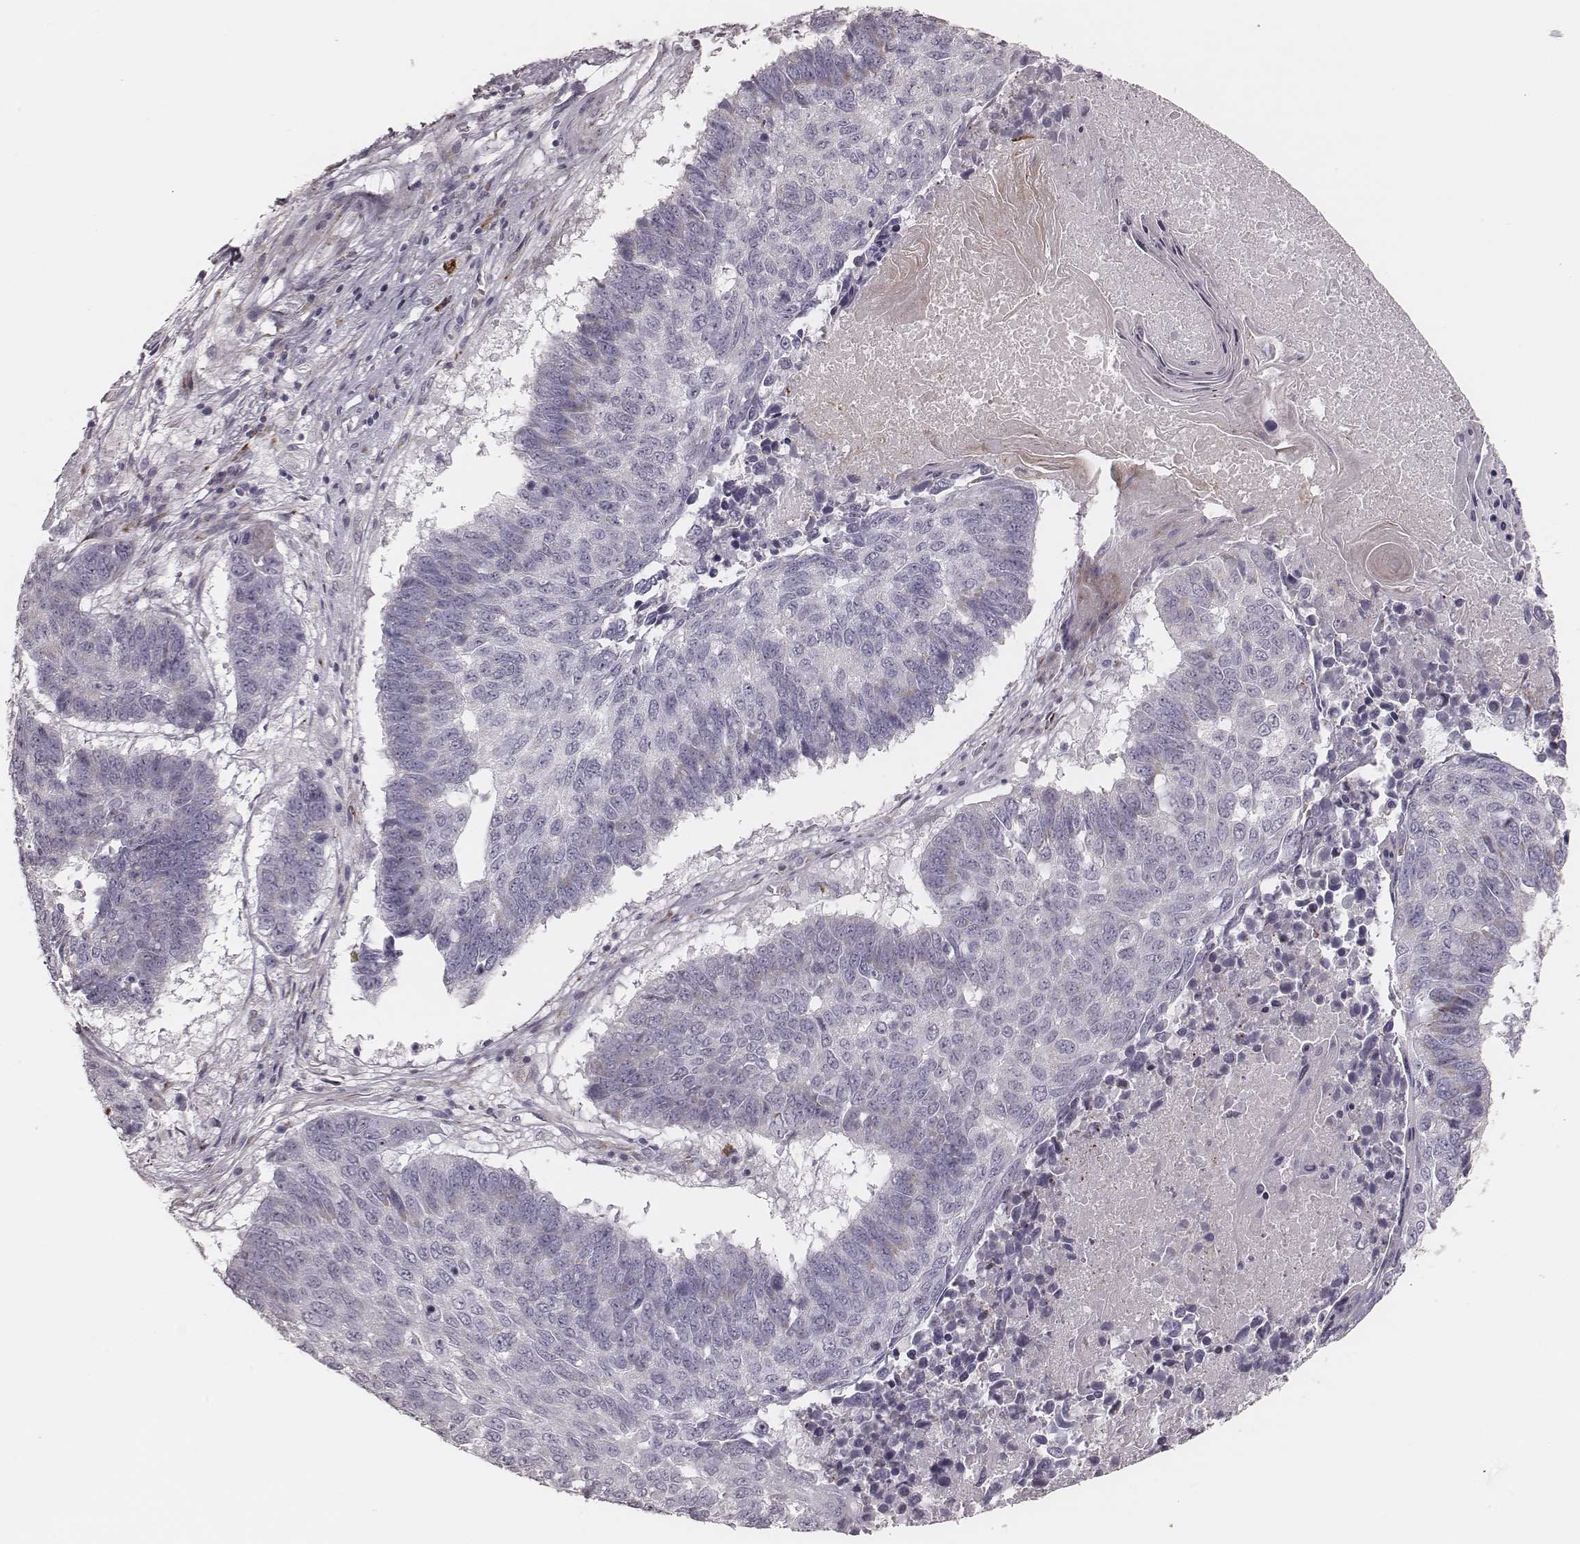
{"staining": {"intensity": "negative", "quantity": "none", "location": "none"}, "tissue": "lung cancer", "cell_type": "Tumor cells", "image_type": "cancer", "snomed": [{"axis": "morphology", "description": "Squamous cell carcinoma, NOS"}, {"axis": "topography", "description": "Lung"}], "caption": "A micrograph of squamous cell carcinoma (lung) stained for a protein shows no brown staining in tumor cells. (Immunohistochemistry (ihc), brightfield microscopy, high magnification).", "gene": "KIF5C", "patient": {"sex": "male", "age": 73}}